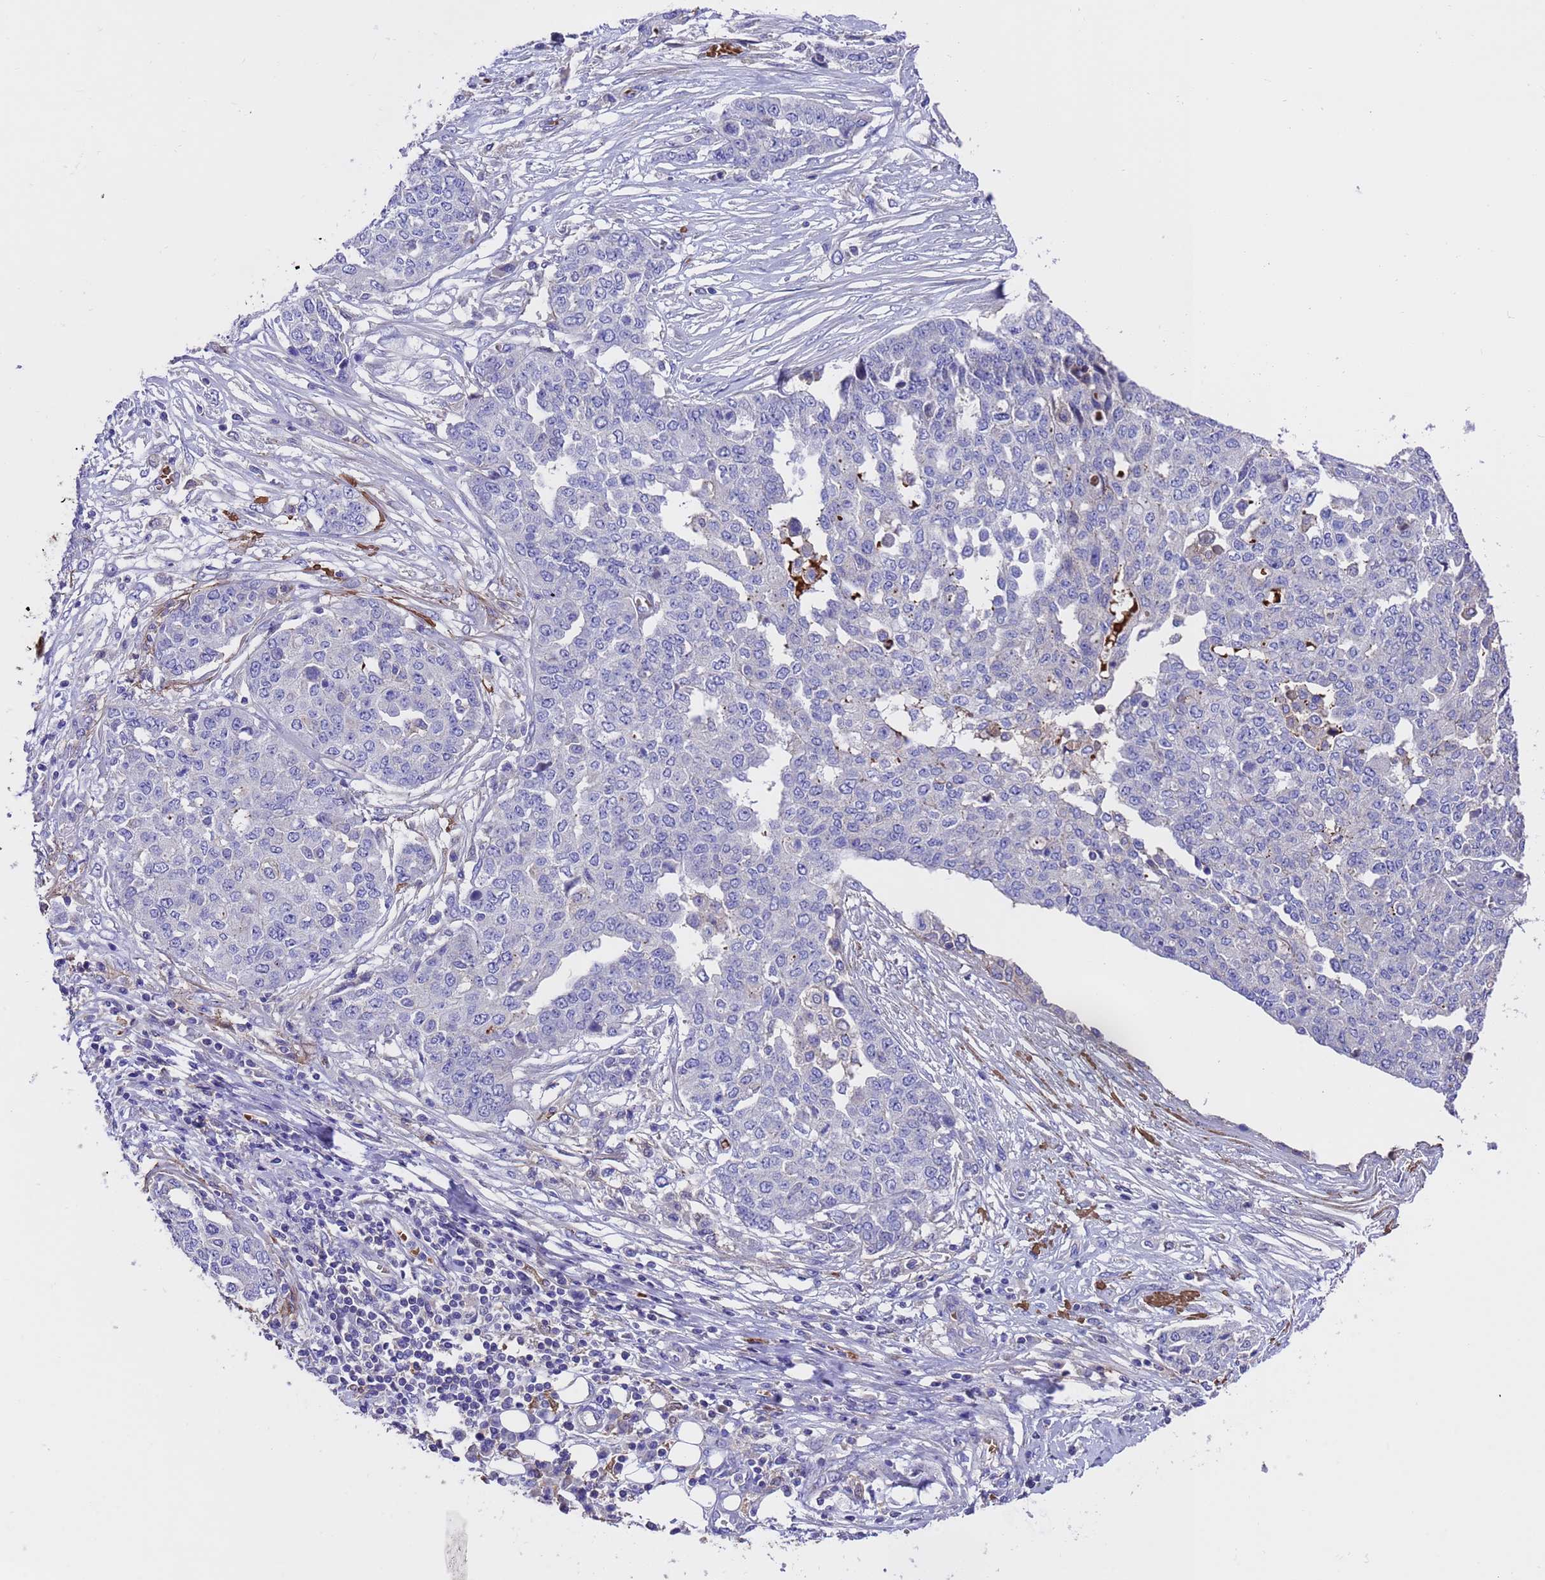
{"staining": {"intensity": "negative", "quantity": "none", "location": "none"}, "tissue": "ovarian cancer", "cell_type": "Tumor cells", "image_type": "cancer", "snomed": [{"axis": "morphology", "description": "Cystadenocarcinoma, serous, NOS"}, {"axis": "topography", "description": "Soft tissue"}, {"axis": "topography", "description": "Ovary"}], "caption": "Immunohistochemical staining of serous cystadenocarcinoma (ovarian) reveals no significant positivity in tumor cells.", "gene": "ELP6", "patient": {"sex": "female", "age": 57}}